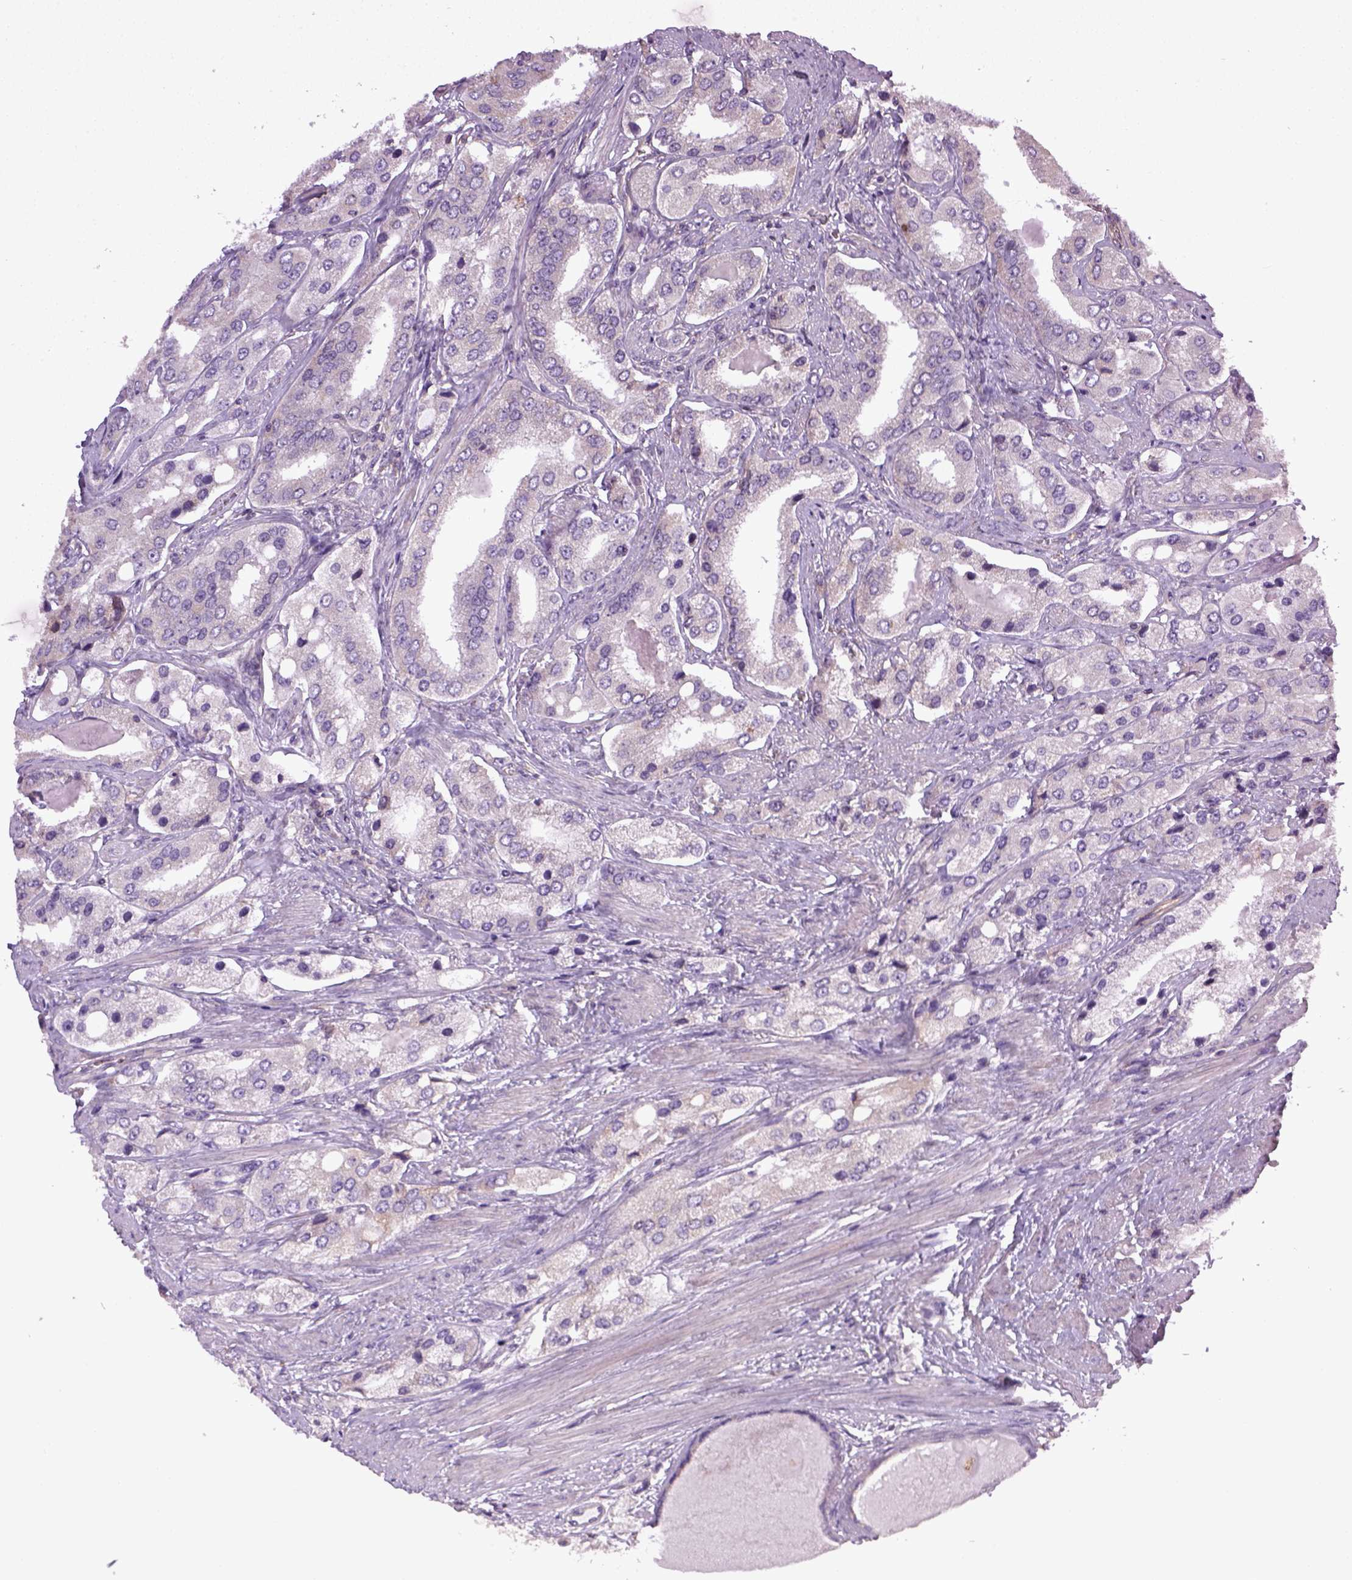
{"staining": {"intensity": "negative", "quantity": "none", "location": "none"}, "tissue": "prostate cancer", "cell_type": "Tumor cells", "image_type": "cancer", "snomed": [{"axis": "morphology", "description": "Adenocarcinoma, Low grade"}, {"axis": "topography", "description": "Prostate"}], "caption": "This is a image of immunohistochemistry staining of prostate cancer, which shows no staining in tumor cells.", "gene": "TPRG1", "patient": {"sex": "male", "age": 69}}